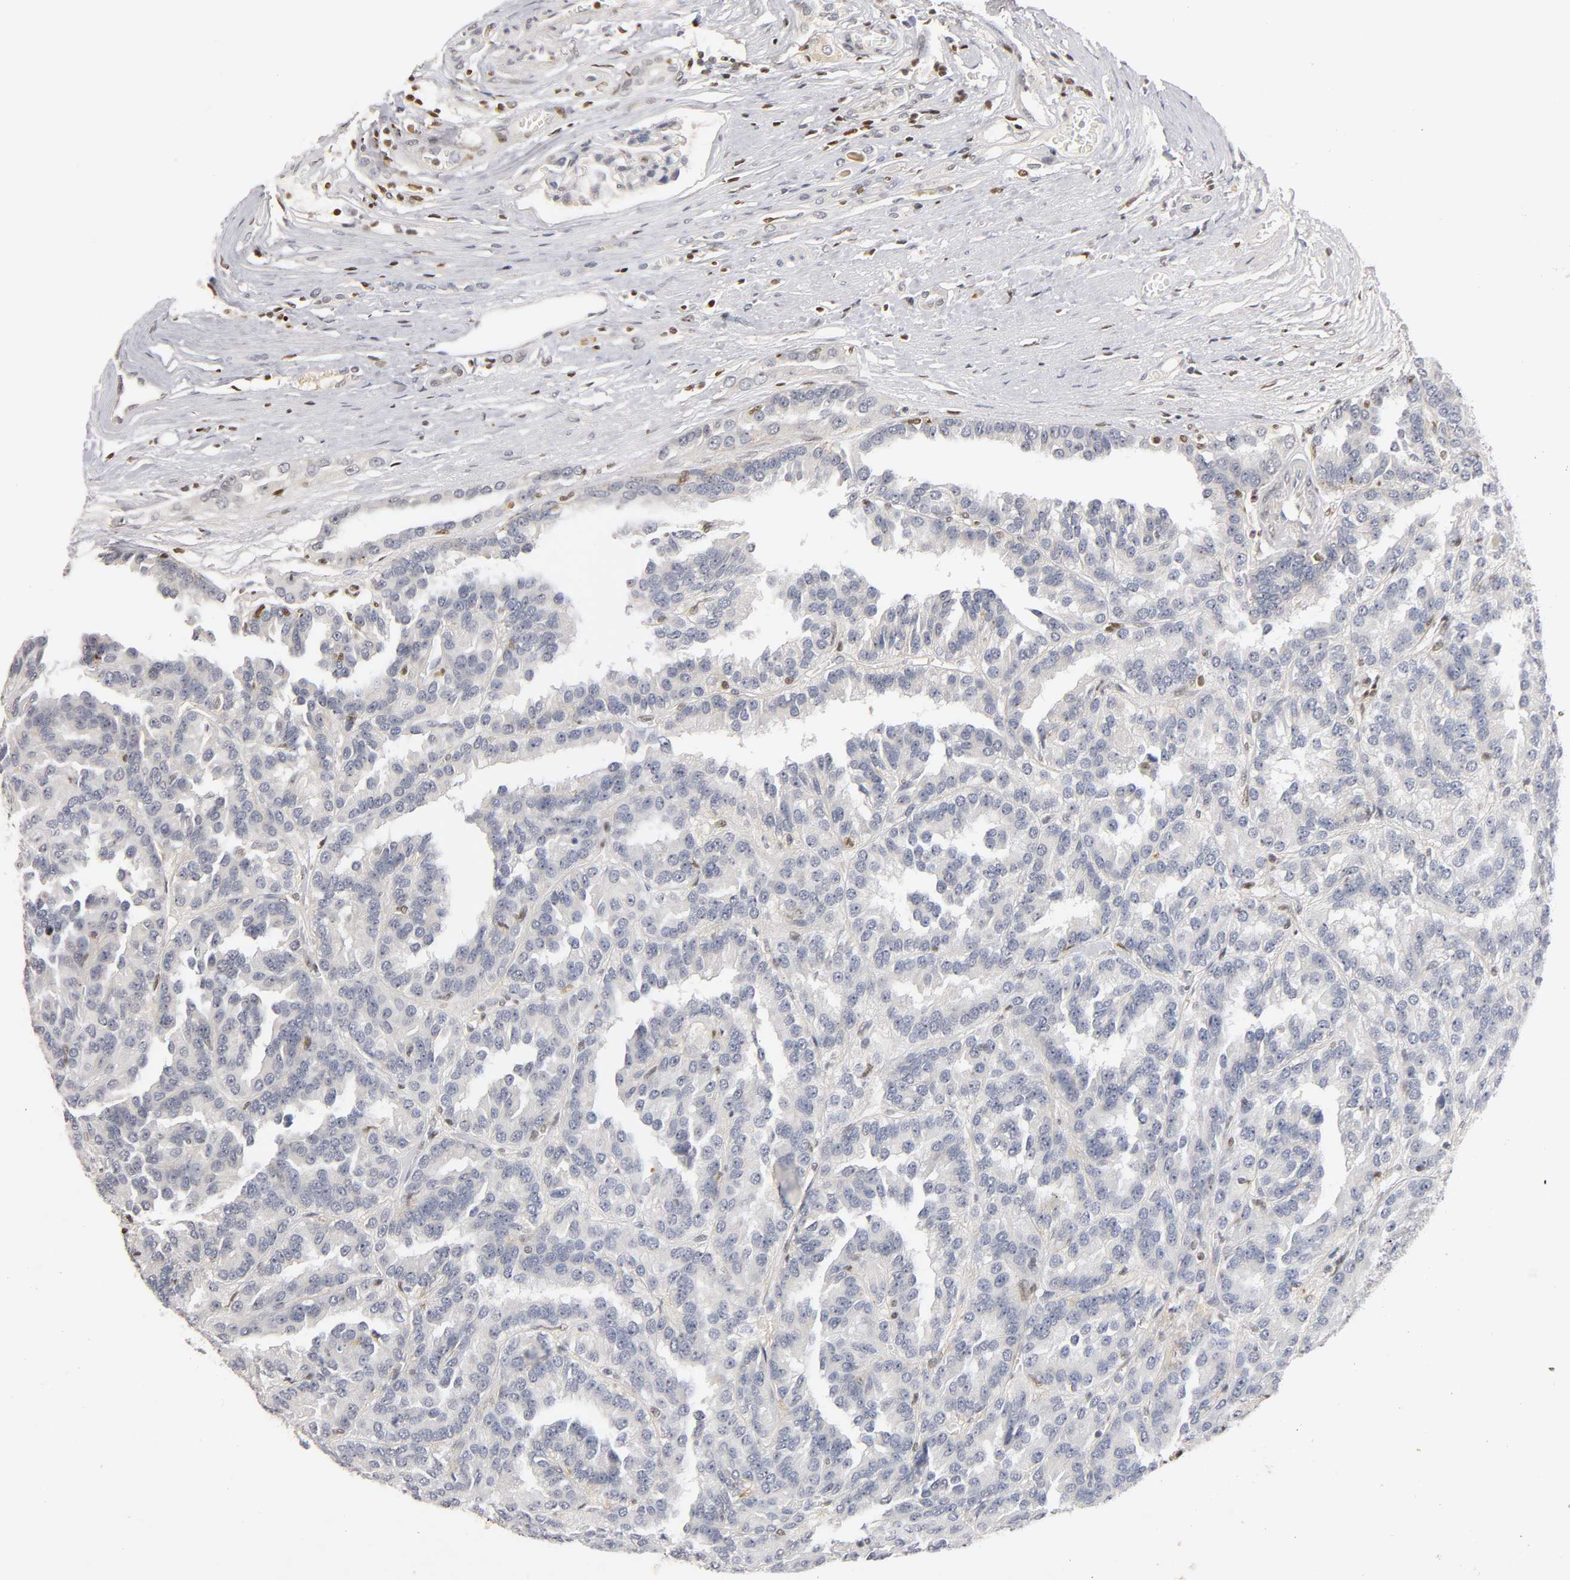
{"staining": {"intensity": "negative", "quantity": "none", "location": "none"}, "tissue": "renal cancer", "cell_type": "Tumor cells", "image_type": "cancer", "snomed": [{"axis": "morphology", "description": "Adenocarcinoma, NOS"}, {"axis": "topography", "description": "Kidney"}], "caption": "The histopathology image shows no staining of tumor cells in renal adenocarcinoma.", "gene": "RUNX1", "patient": {"sex": "male", "age": 46}}